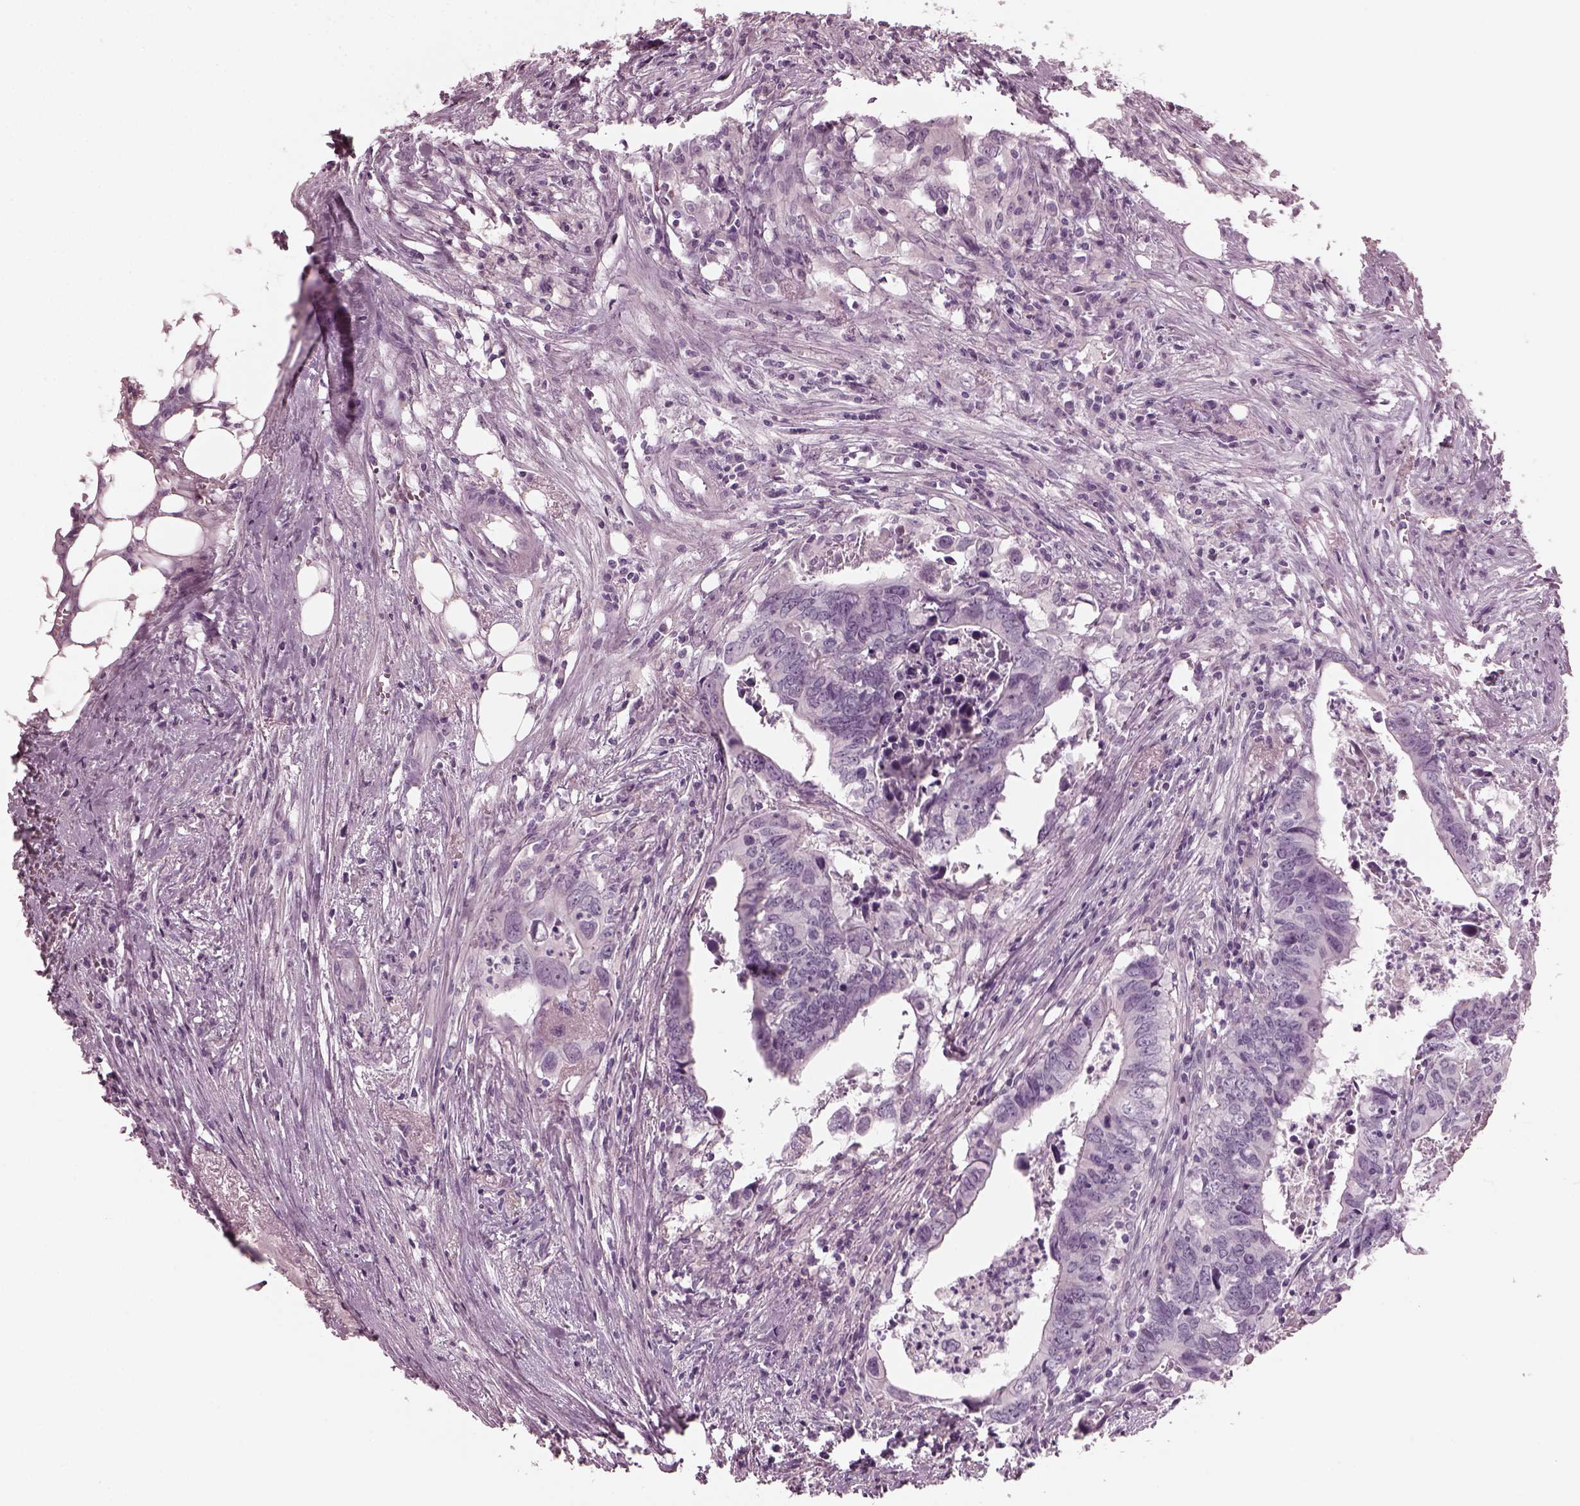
{"staining": {"intensity": "negative", "quantity": "none", "location": "none"}, "tissue": "colorectal cancer", "cell_type": "Tumor cells", "image_type": "cancer", "snomed": [{"axis": "morphology", "description": "Adenocarcinoma, NOS"}, {"axis": "topography", "description": "Colon"}], "caption": "This is an immunohistochemistry photomicrograph of human colorectal cancer. There is no positivity in tumor cells.", "gene": "RCVRN", "patient": {"sex": "female", "age": 82}}